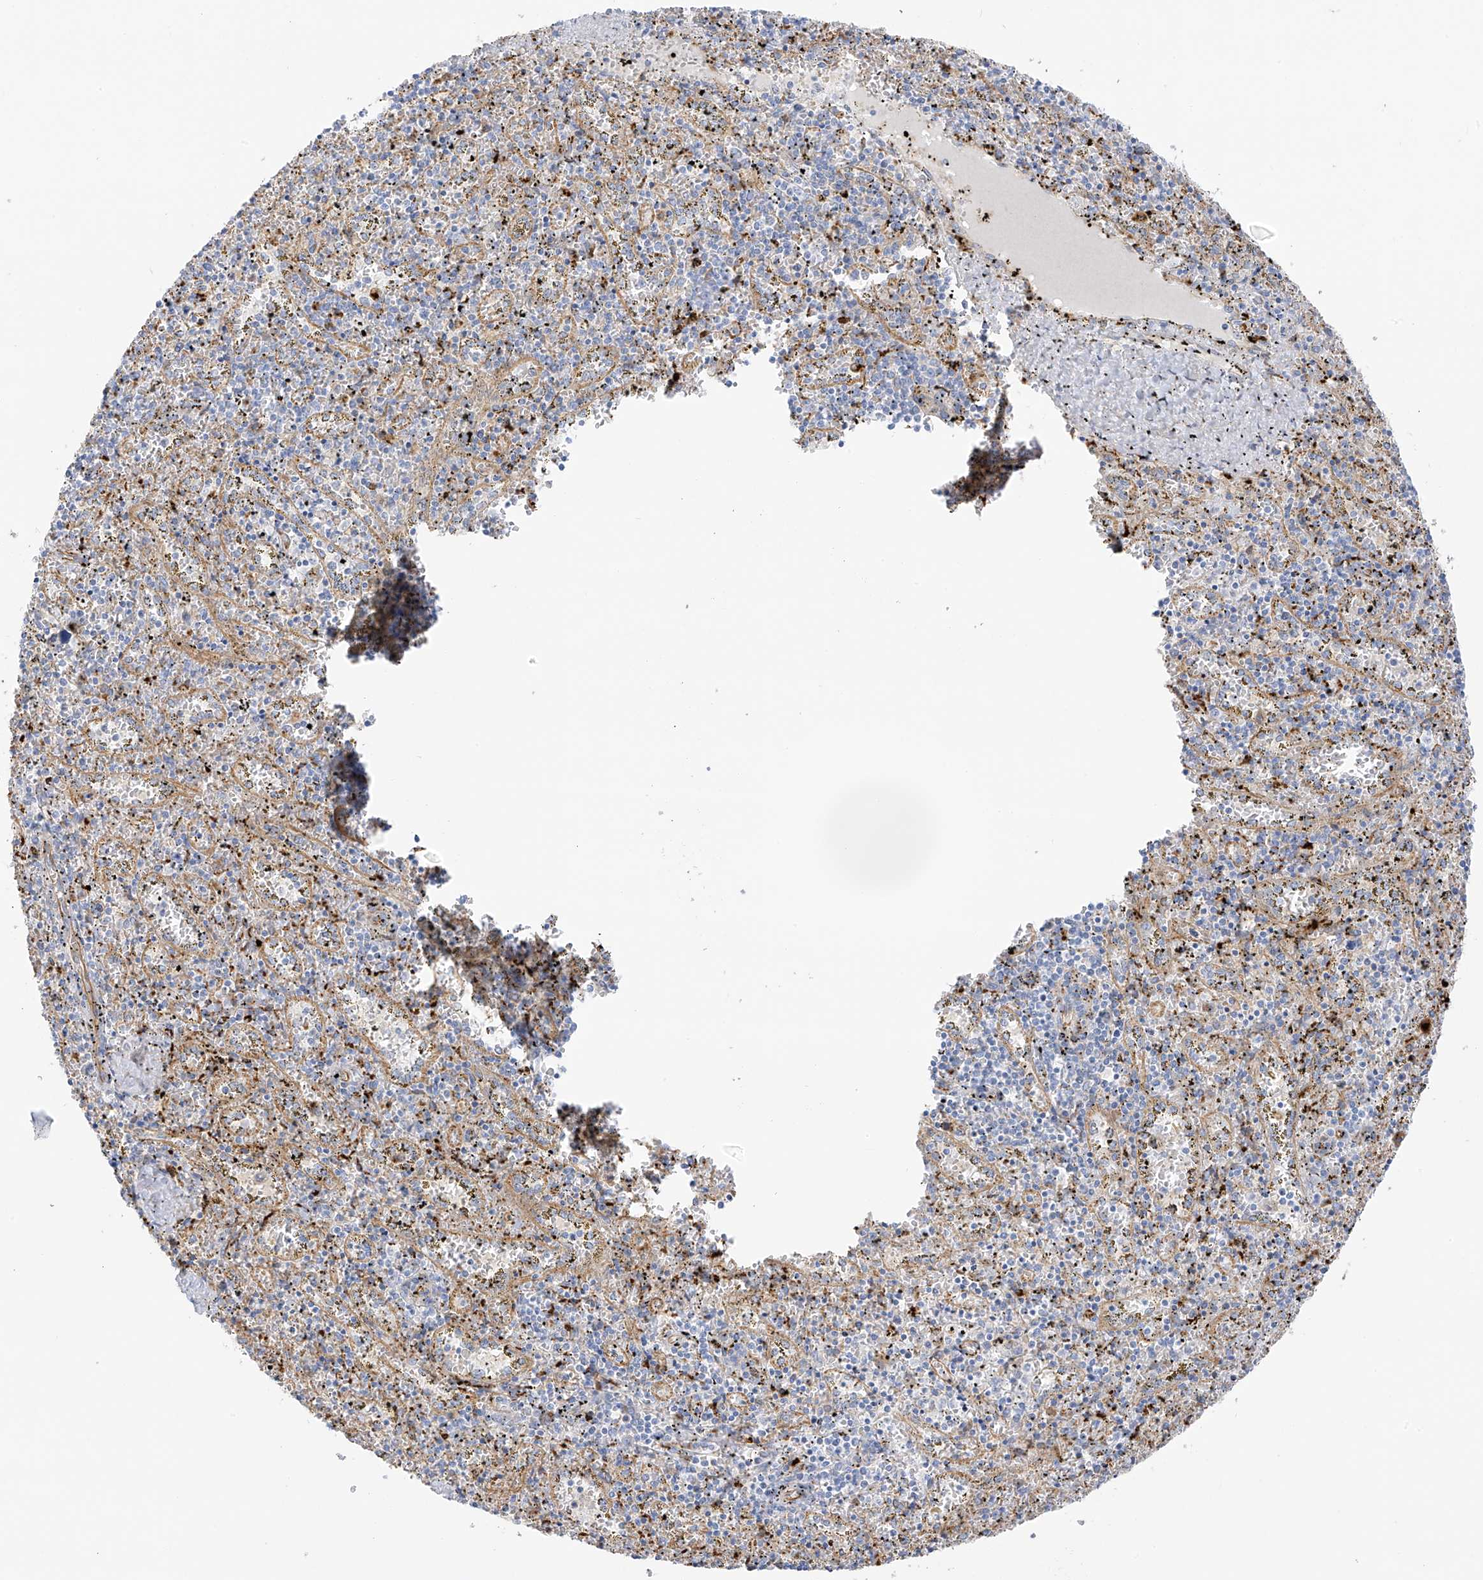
{"staining": {"intensity": "negative", "quantity": "none", "location": "none"}, "tissue": "spleen", "cell_type": "Cells in red pulp", "image_type": "normal", "snomed": [{"axis": "morphology", "description": "Normal tissue, NOS"}, {"axis": "topography", "description": "Spleen"}], "caption": "Immunohistochemistry (IHC) micrograph of benign spleen: human spleen stained with DAB (3,3'-diaminobenzidine) reveals no significant protein expression in cells in red pulp.", "gene": "TAL2", "patient": {"sex": "male", "age": 11}}